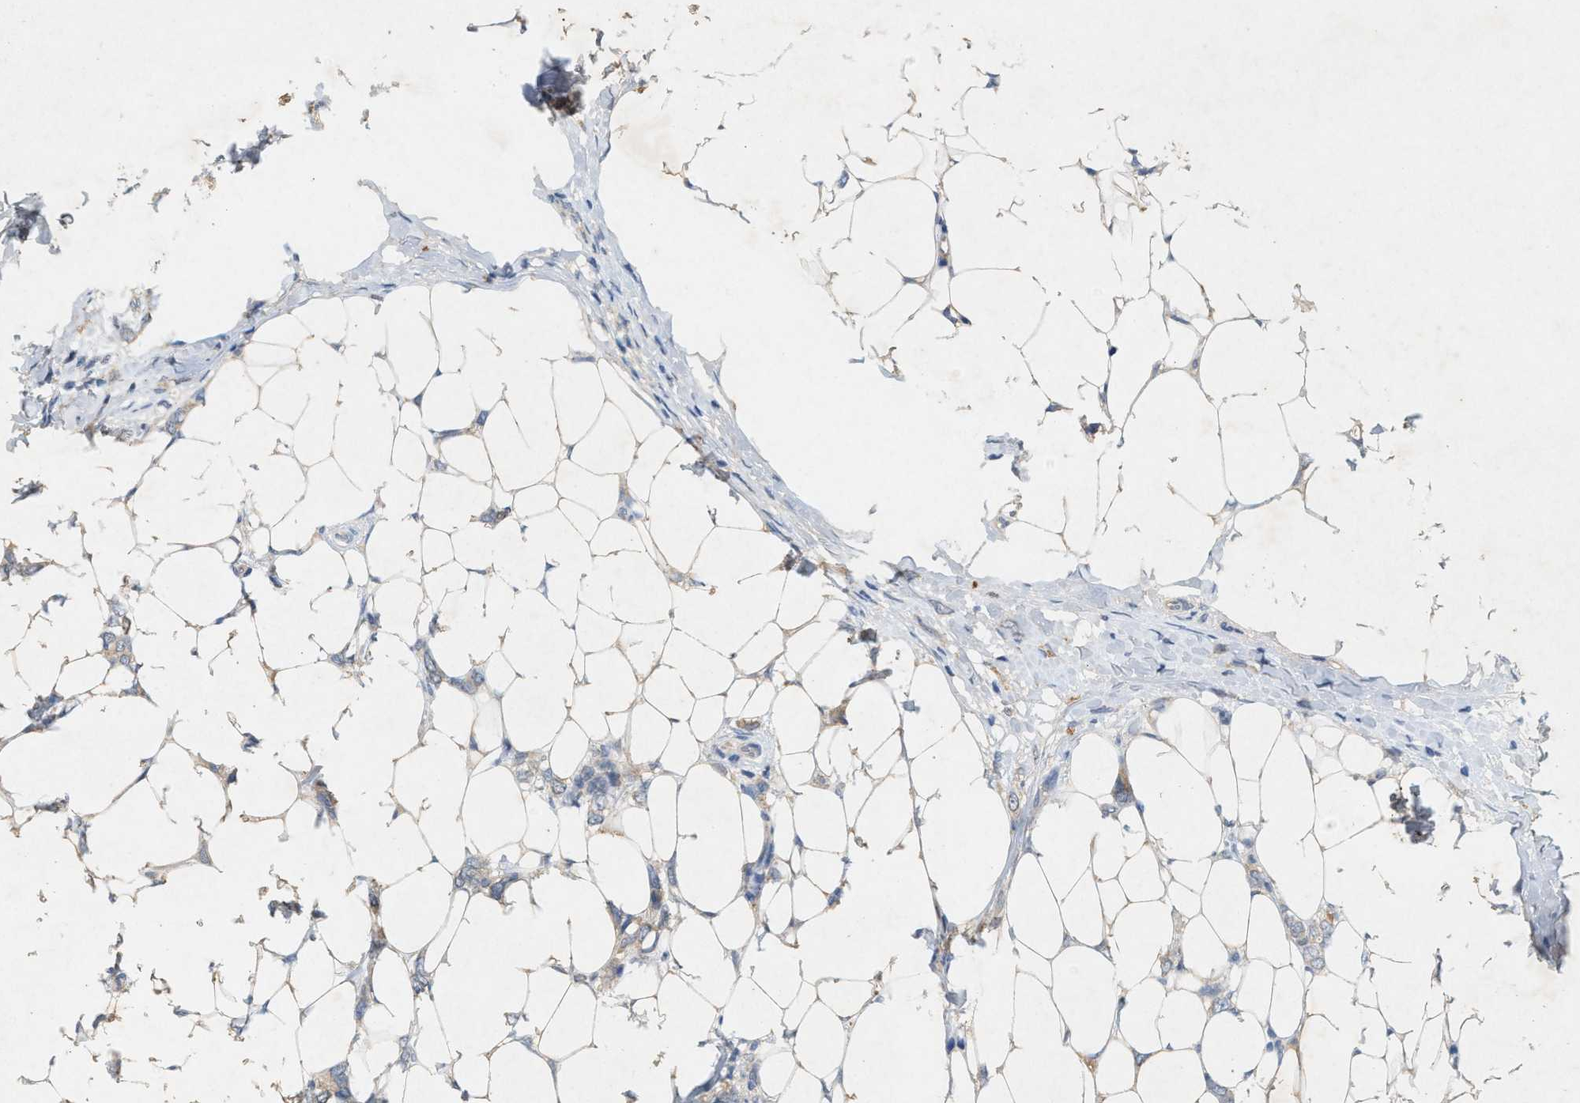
{"staining": {"intensity": "weak", "quantity": "<25%", "location": "cytoplasmic/membranous"}, "tissue": "breast cancer", "cell_type": "Tumor cells", "image_type": "cancer", "snomed": [{"axis": "morphology", "description": "Normal tissue, NOS"}, {"axis": "morphology", "description": "Lobular carcinoma"}, {"axis": "topography", "description": "Breast"}], "caption": "Human breast lobular carcinoma stained for a protein using IHC reveals no expression in tumor cells.", "gene": "DCAF7", "patient": {"sex": "female", "age": 47}}